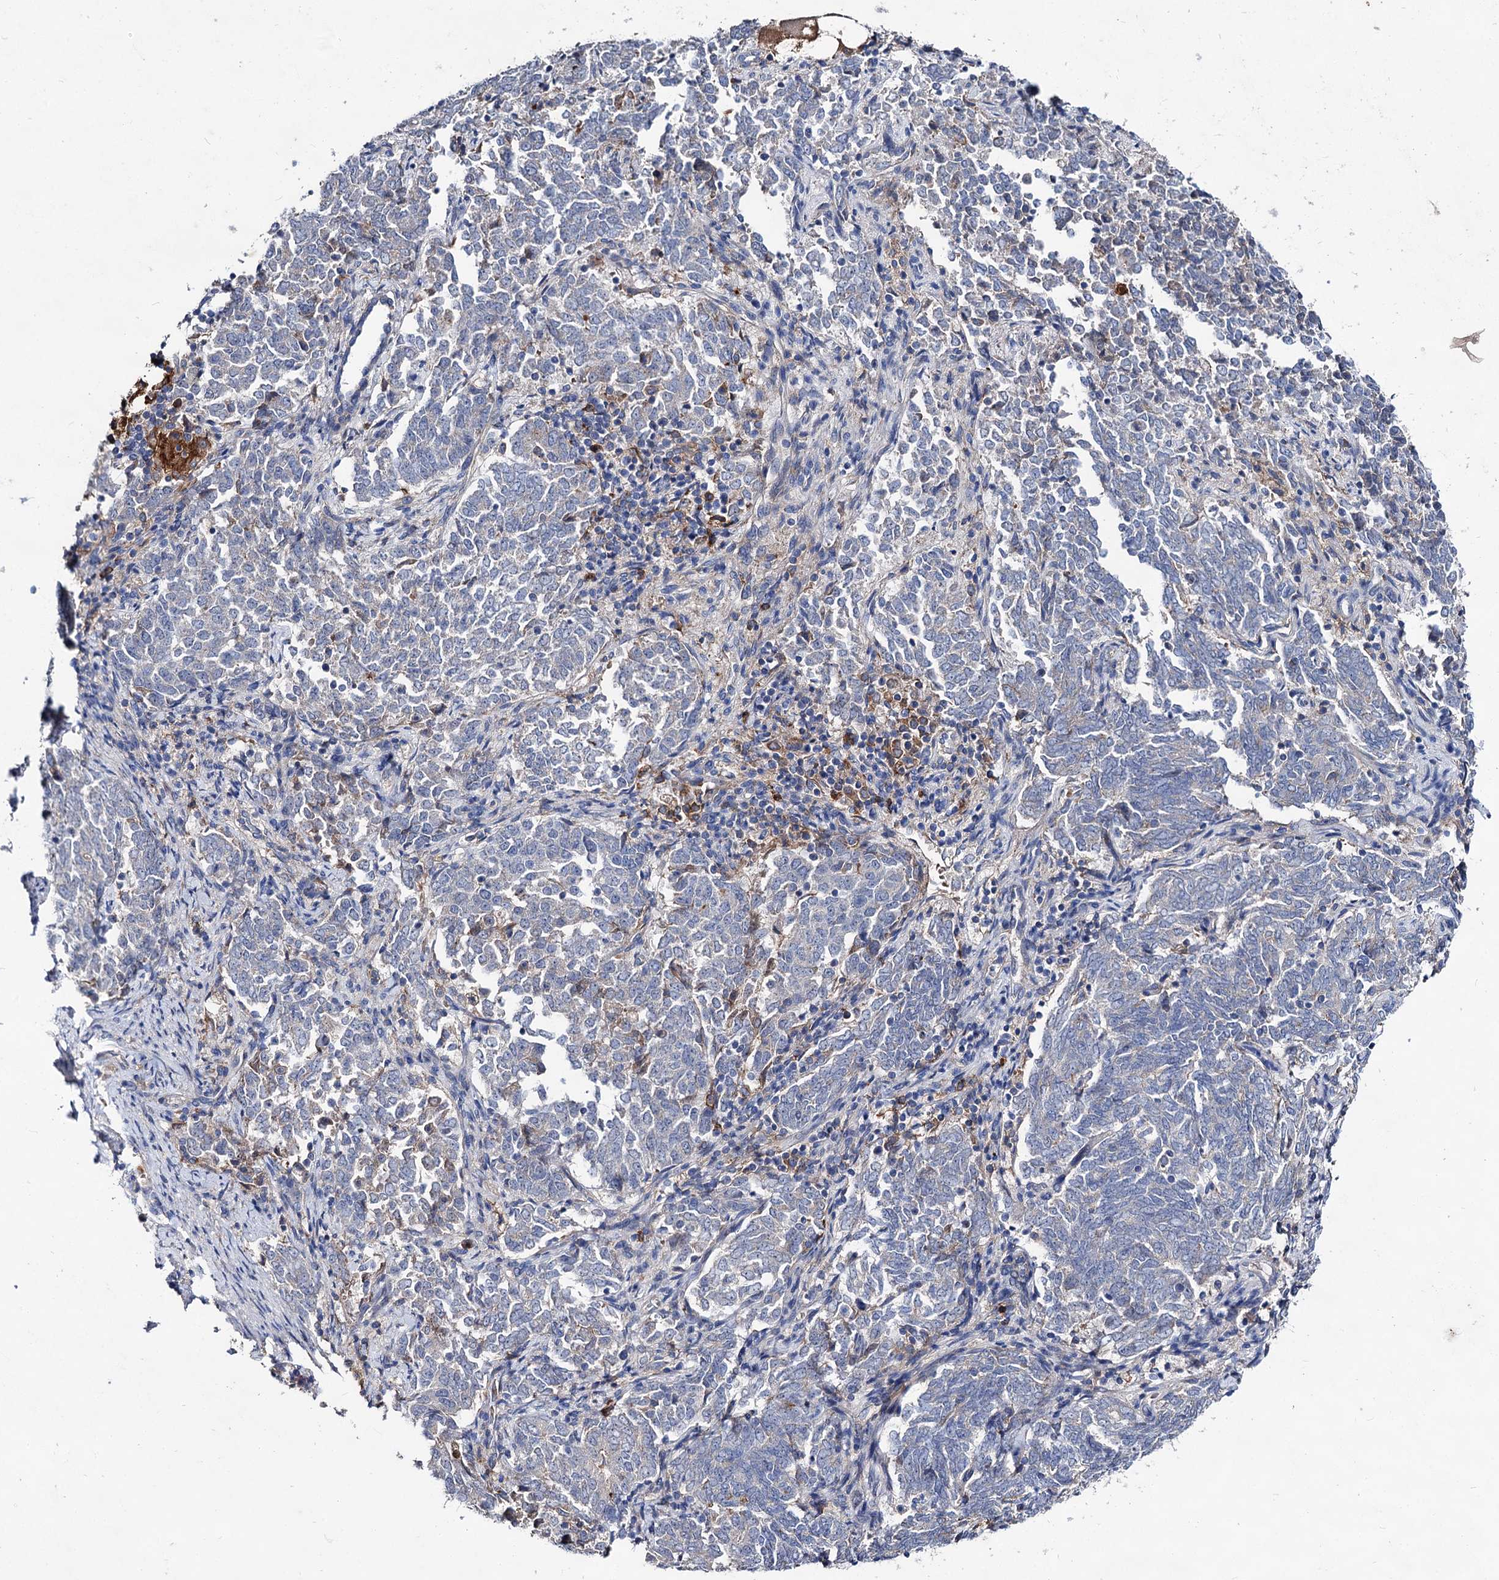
{"staining": {"intensity": "negative", "quantity": "none", "location": "none"}, "tissue": "endometrial cancer", "cell_type": "Tumor cells", "image_type": "cancer", "snomed": [{"axis": "morphology", "description": "Adenocarcinoma, NOS"}, {"axis": "topography", "description": "Endometrium"}], "caption": "A high-resolution photomicrograph shows immunohistochemistry (IHC) staining of endometrial cancer (adenocarcinoma), which shows no significant staining in tumor cells. (DAB IHC, high magnification).", "gene": "HVCN1", "patient": {"sex": "female", "age": 80}}